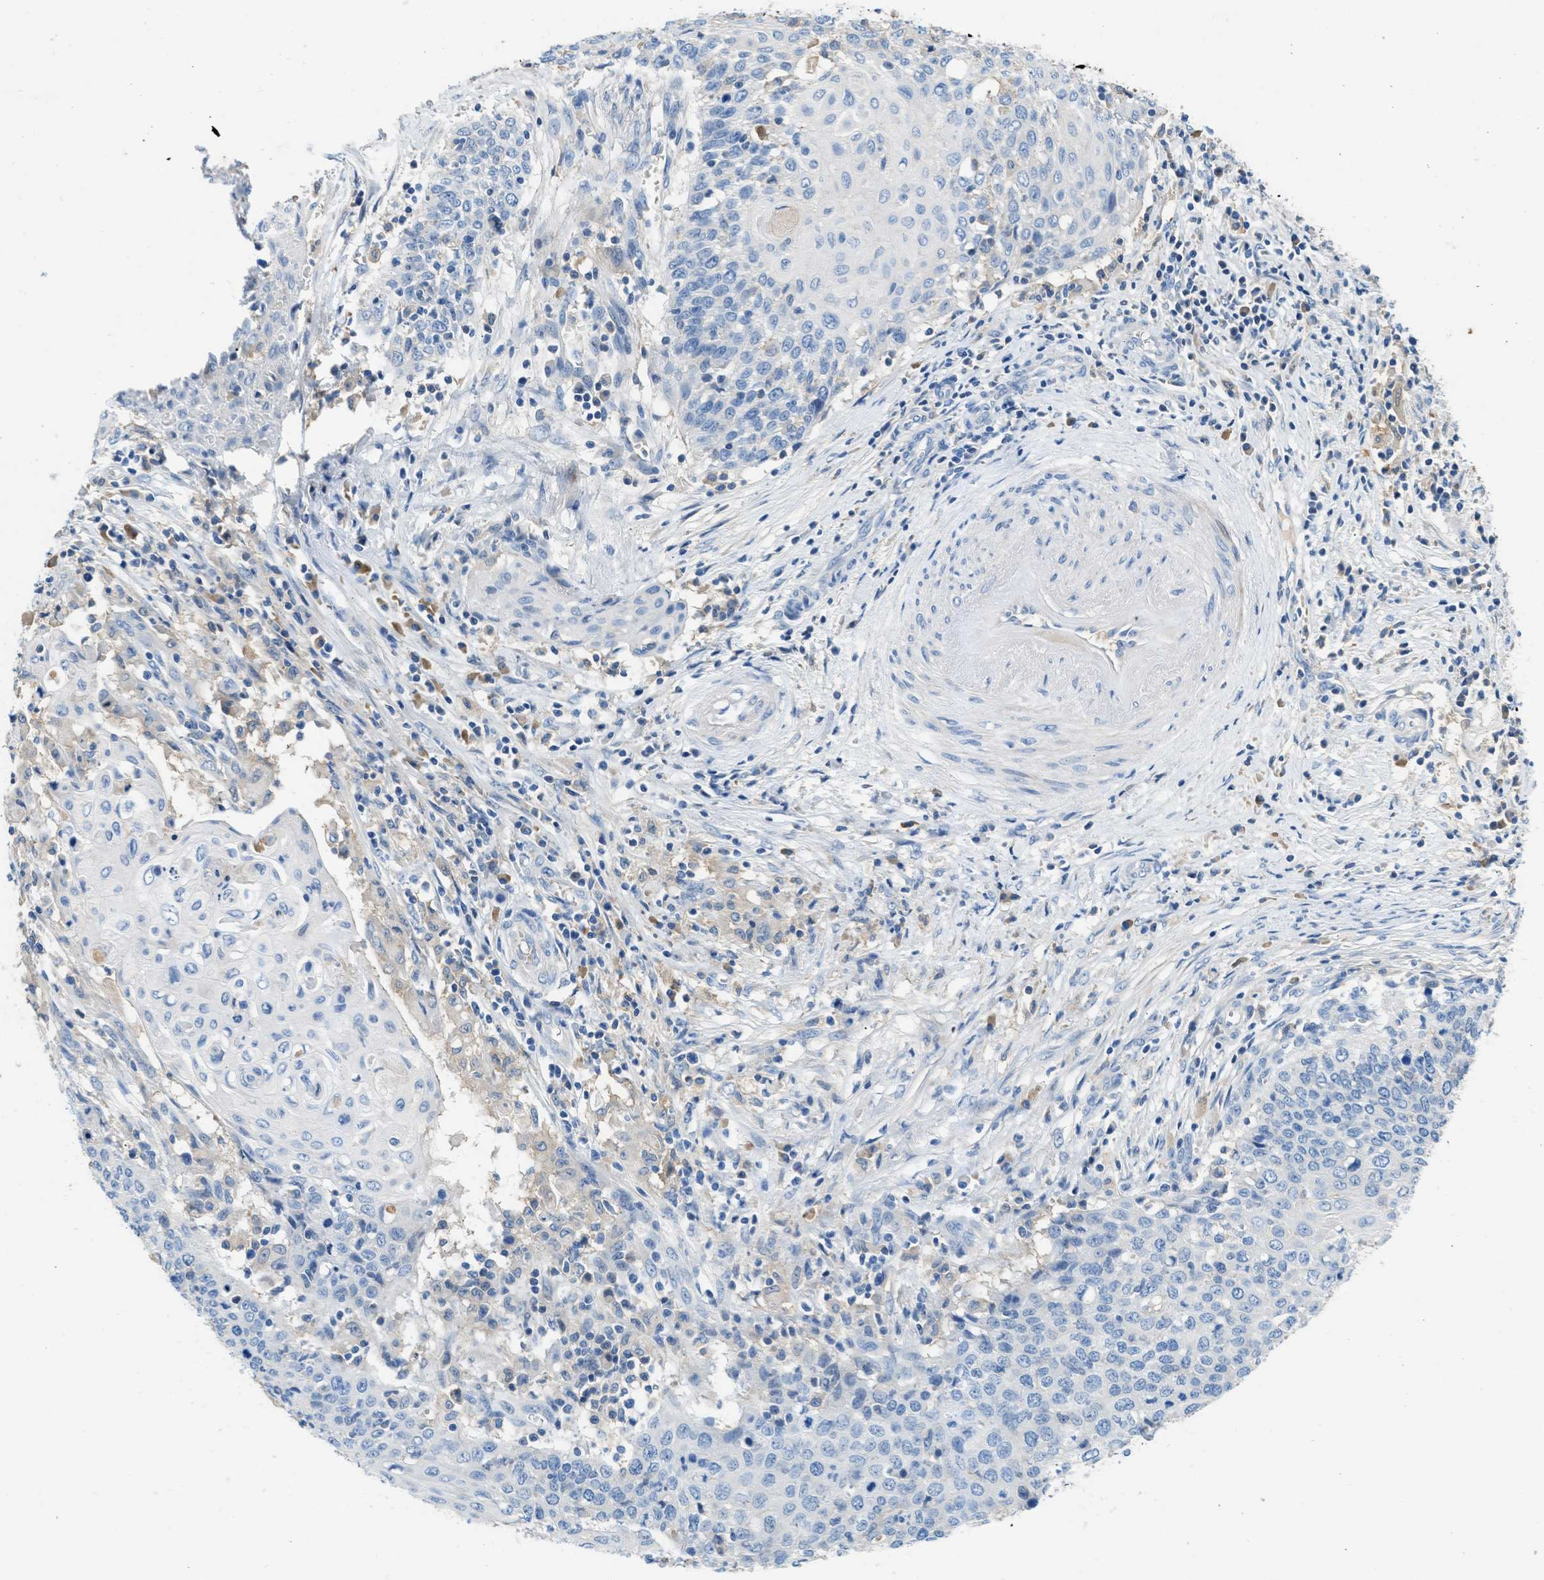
{"staining": {"intensity": "negative", "quantity": "none", "location": "none"}, "tissue": "cervical cancer", "cell_type": "Tumor cells", "image_type": "cancer", "snomed": [{"axis": "morphology", "description": "Squamous cell carcinoma, NOS"}, {"axis": "topography", "description": "Cervix"}], "caption": "Immunohistochemical staining of human cervical cancer (squamous cell carcinoma) demonstrates no significant expression in tumor cells. The staining was performed using DAB (3,3'-diaminobenzidine) to visualize the protein expression in brown, while the nuclei were stained in blue with hematoxylin (Magnification: 20x).", "gene": "RWDD2B", "patient": {"sex": "female", "age": 39}}